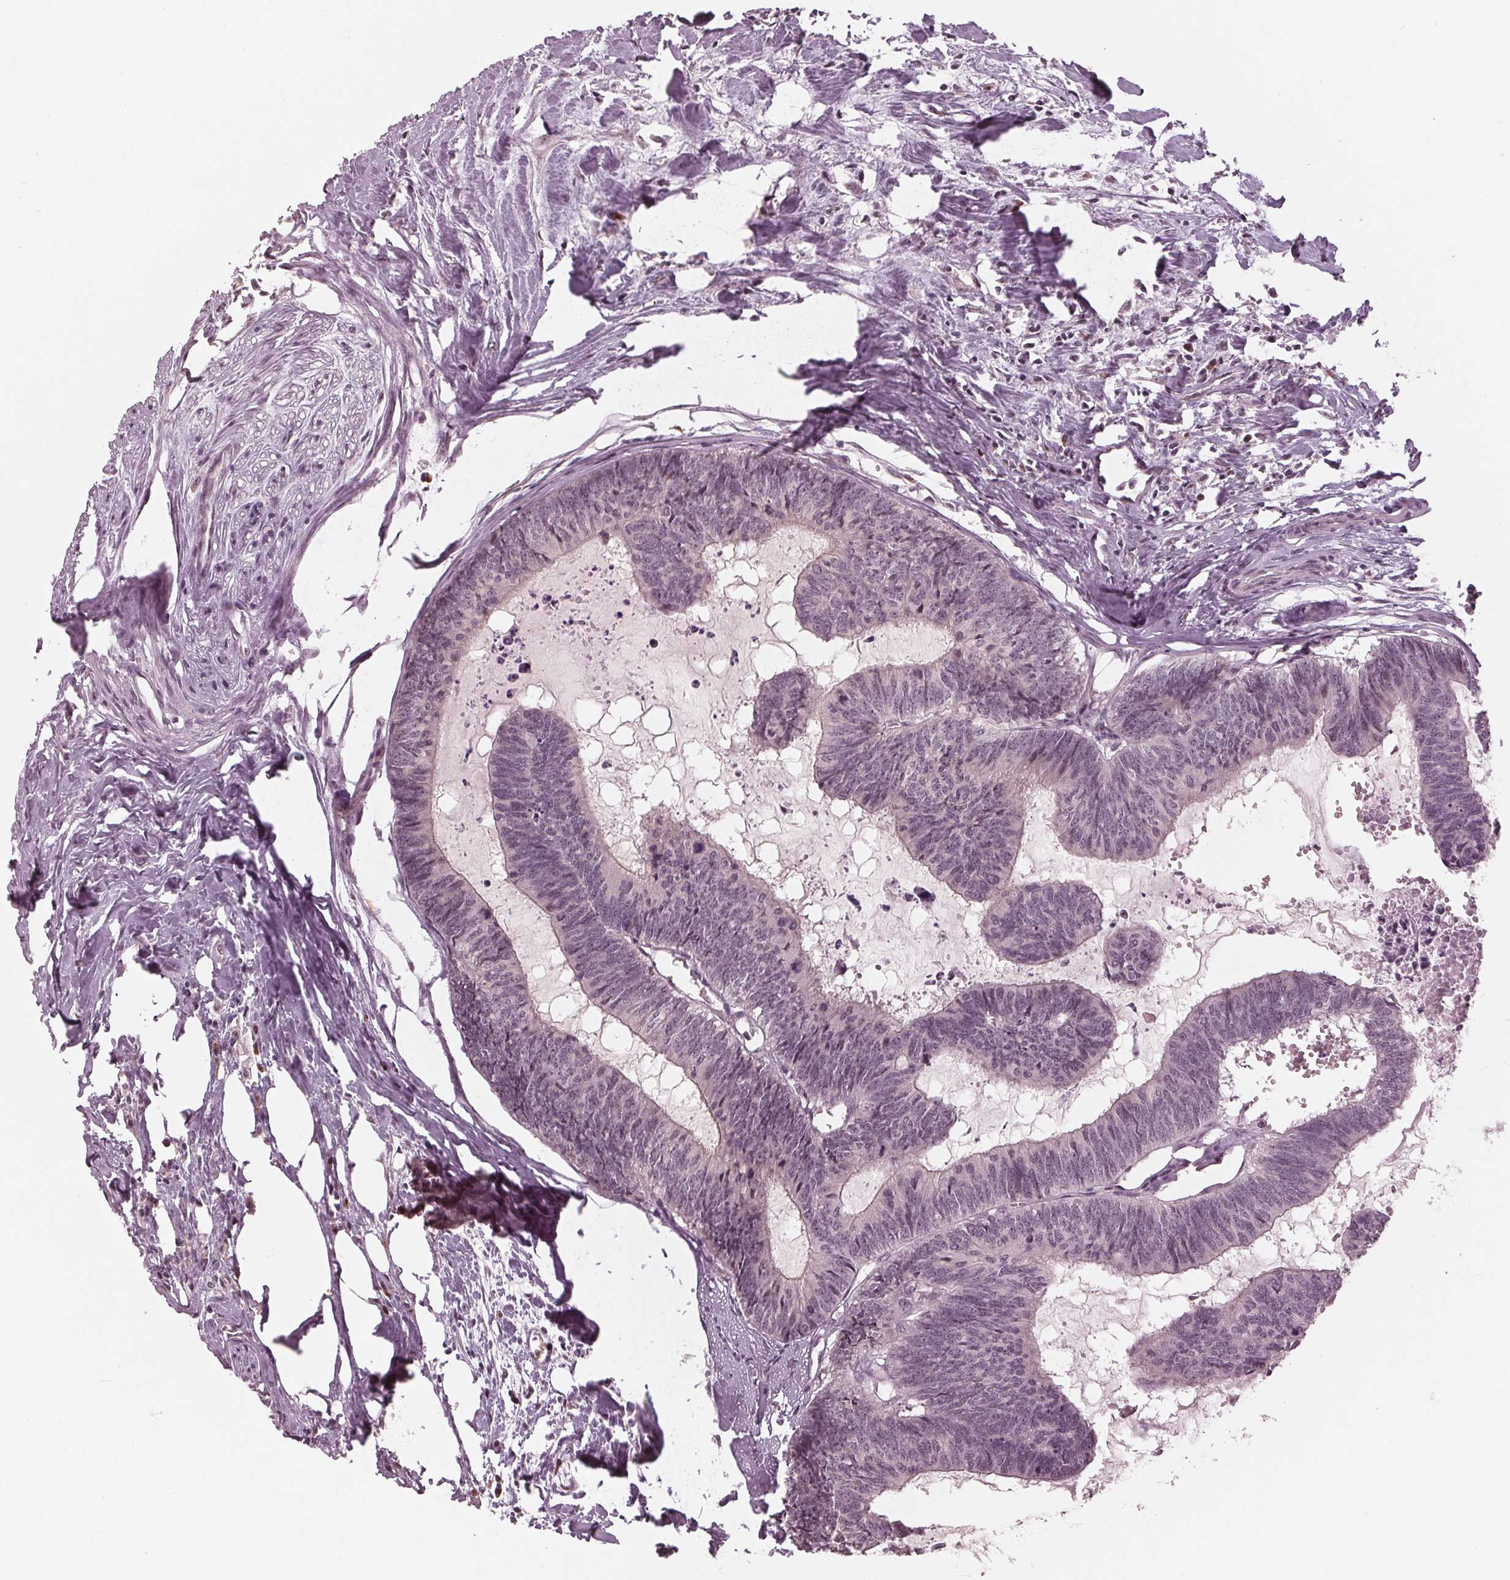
{"staining": {"intensity": "negative", "quantity": "none", "location": "none"}, "tissue": "colorectal cancer", "cell_type": "Tumor cells", "image_type": "cancer", "snomed": [{"axis": "morphology", "description": "Adenocarcinoma, NOS"}, {"axis": "topography", "description": "Colon"}, {"axis": "topography", "description": "Rectum"}], "caption": "The image shows no staining of tumor cells in colorectal cancer (adenocarcinoma). (Brightfield microscopy of DAB IHC at high magnification).", "gene": "SLX4", "patient": {"sex": "male", "age": 57}}